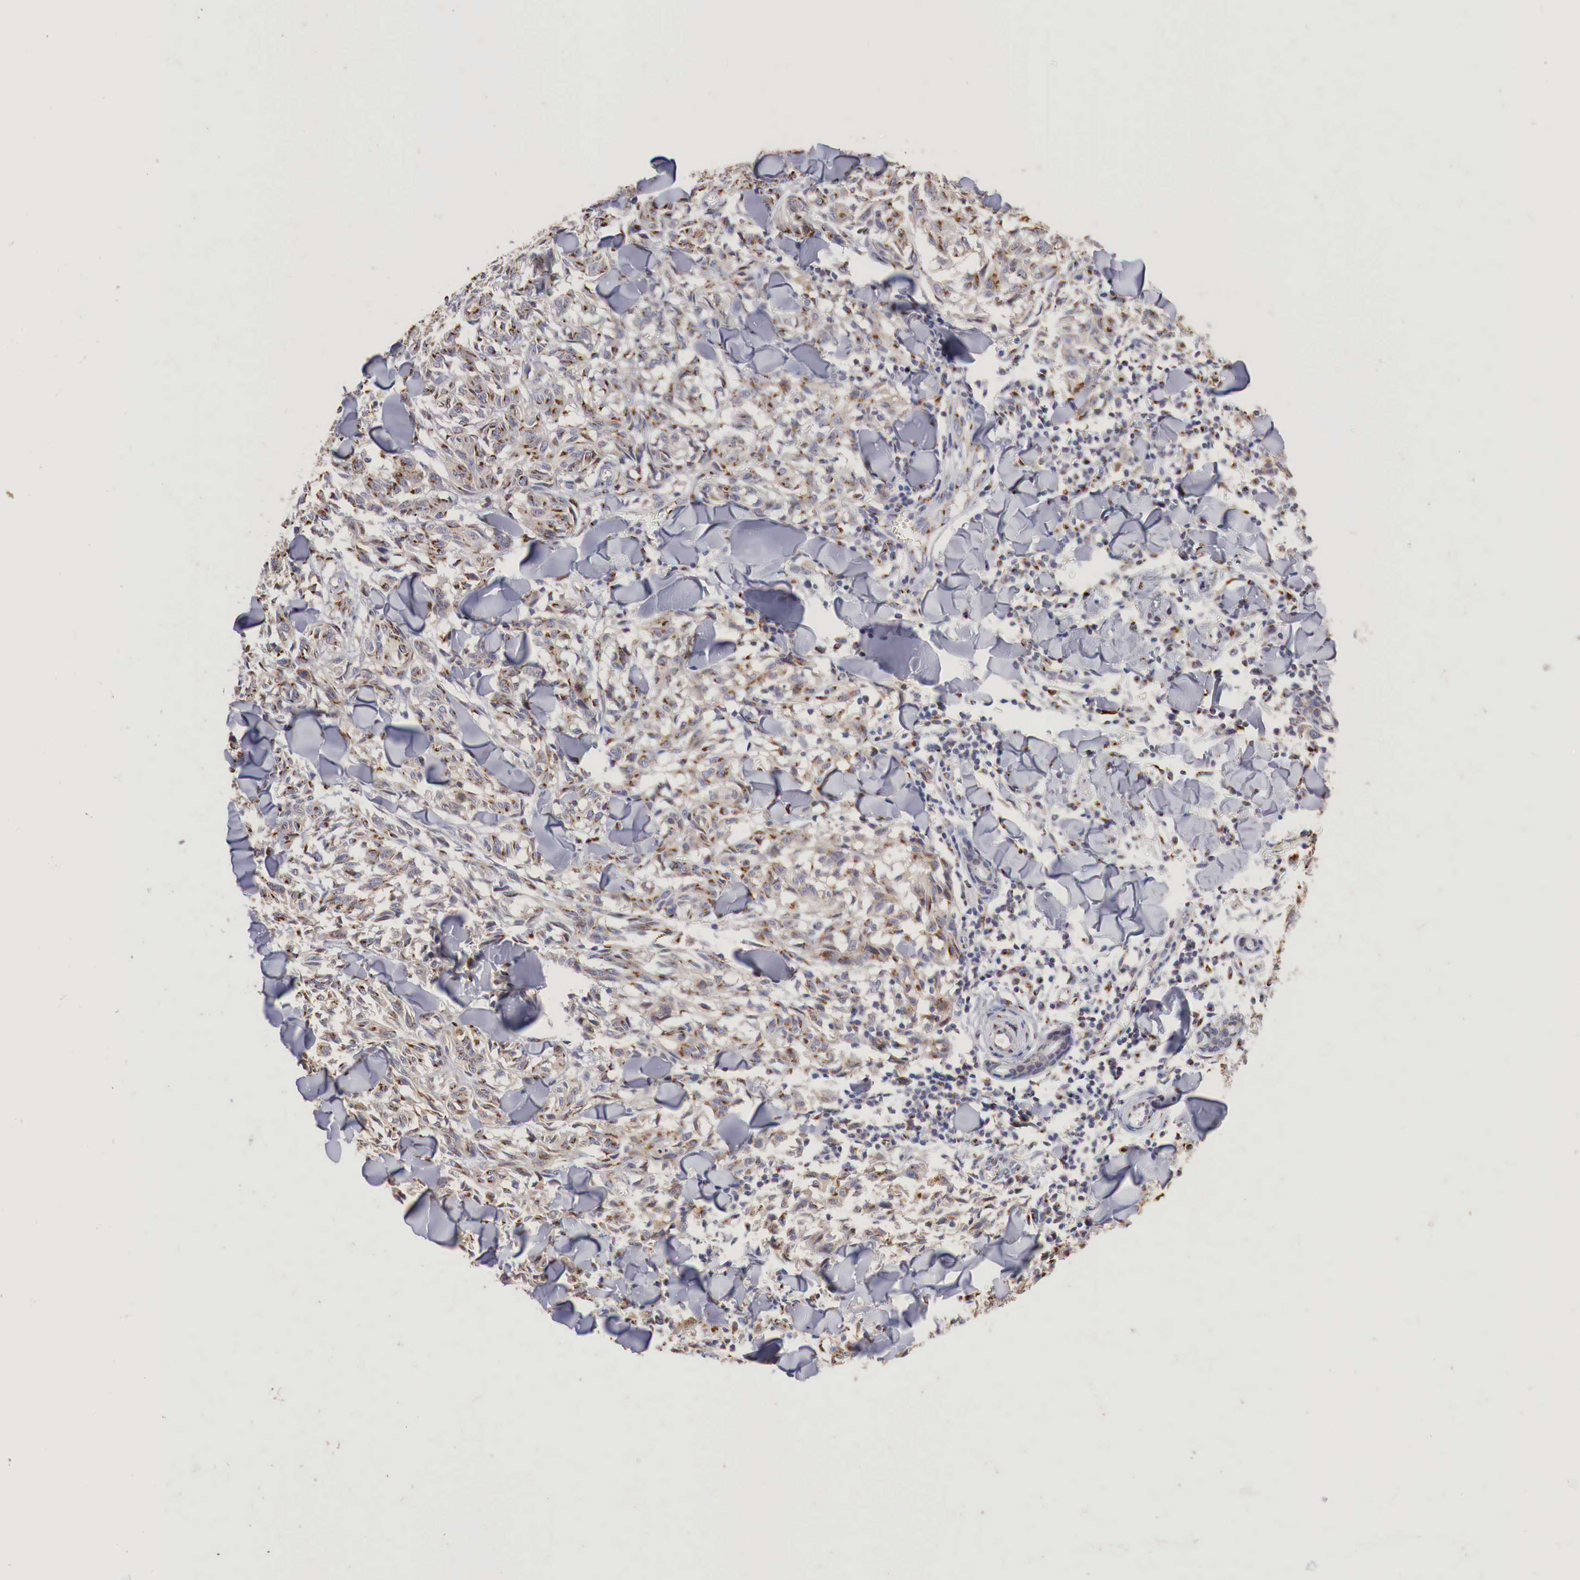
{"staining": {"intensity": "strong", "quantity": ">75%", "location": "cytoplasmic/membranous"}, "tissue": "melanoma", "cell_type": "Tumor cells", "image_type": "cancer", "snomed": [{"axis": "morphology", "description": "Malignant melanoma, NOS"}, {"axis": "topography", "description": "Skin"}], "caption": "Human malignant melanoma stained with a protein marker displays strong staining in tumor cells.", "gene": "SYAP1", "patient": {"sex": "male", "age": 54}}